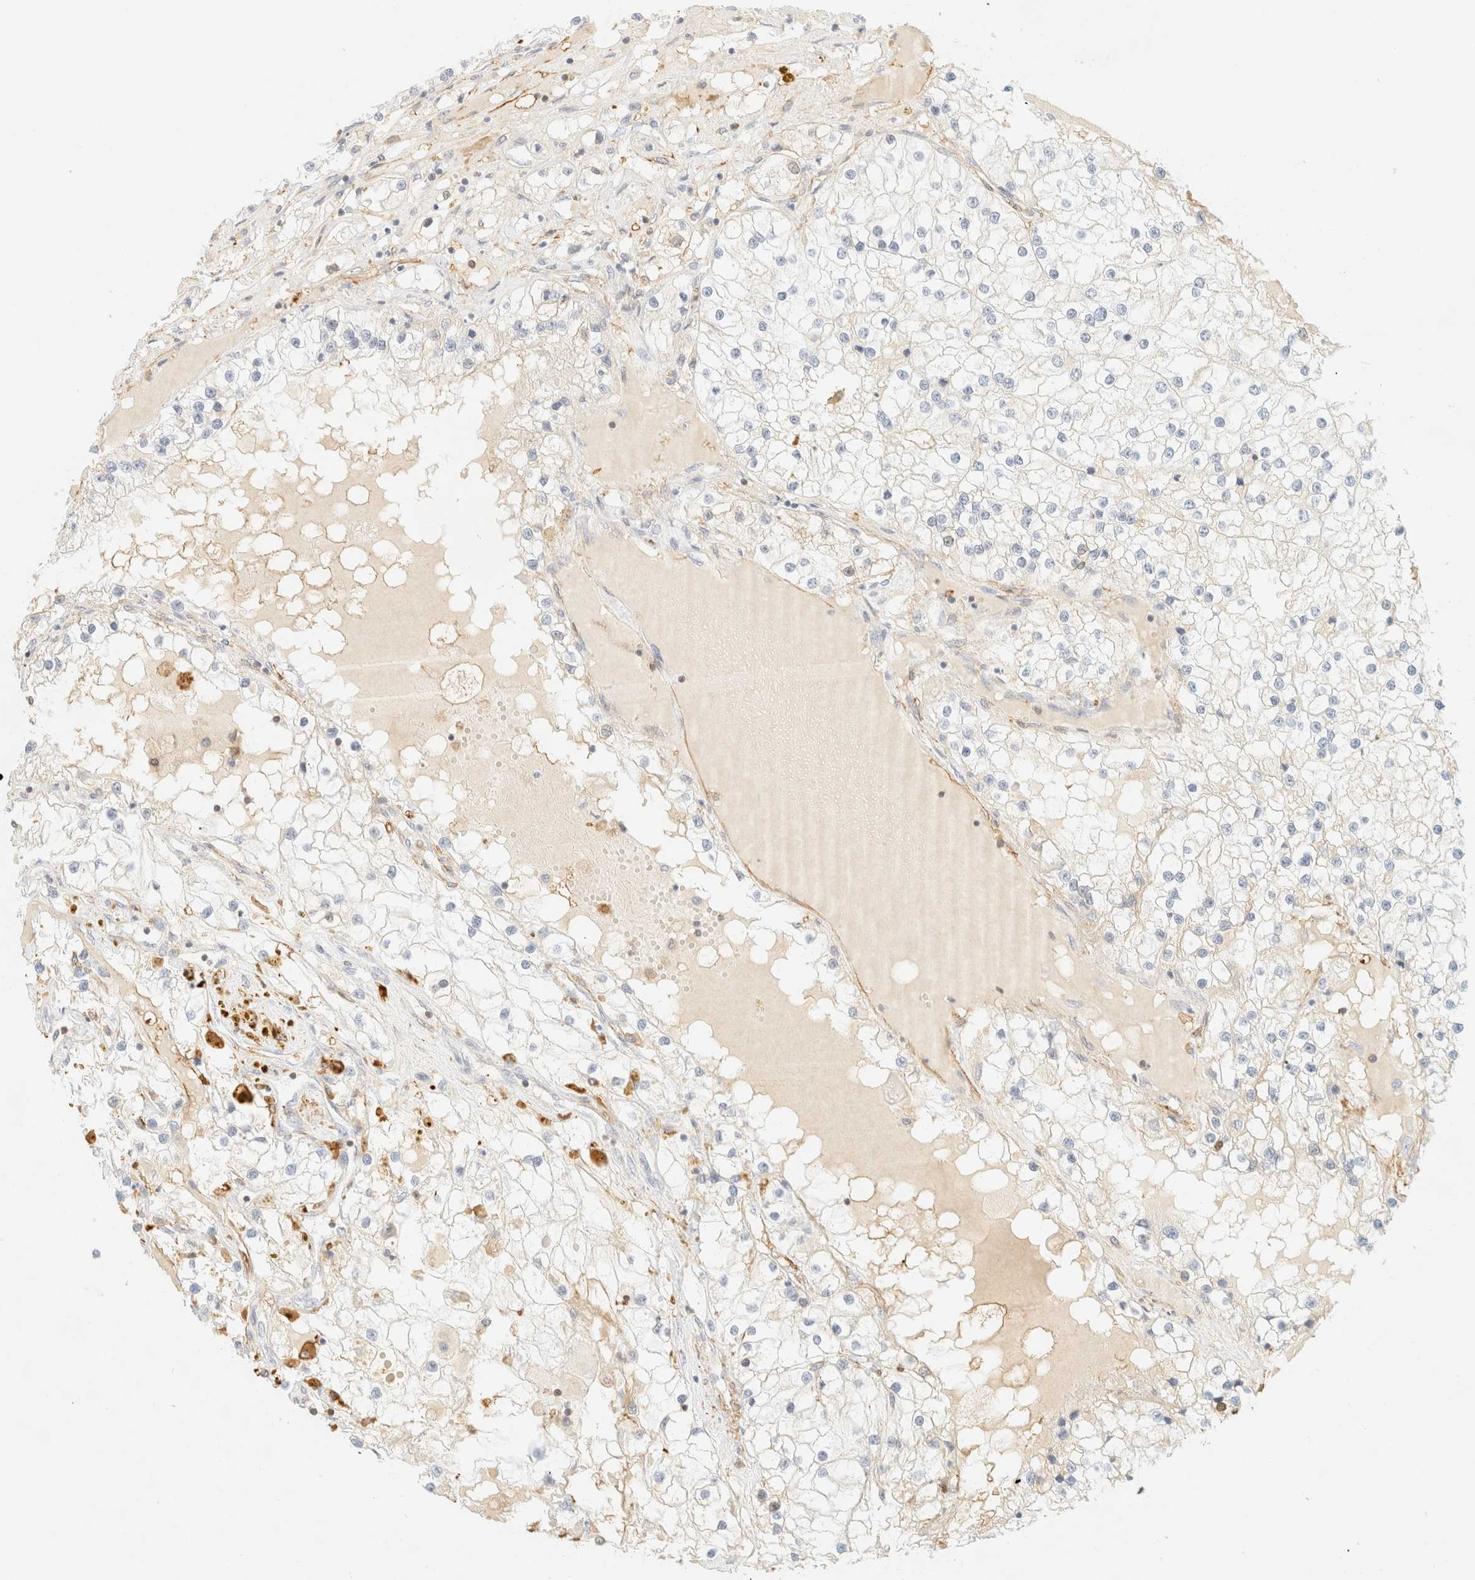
{"staining": {"intensity": "negative", "quantity": "none", "location": "none"}, "tissue": "renal cancer", "cell_type": "Tumor cells", "image_type": "cancer", "snomed": [{"axis": "morphology", "description": "Adenocarcinoma, NOS"}, {"axis": "topography", "description": "Kidney"}], "caption": "Tumor cells show no significant staining in renal adenocarcinoma.", "gene": "OTOP2", "patient": {"sex": "male", "age": 68}}